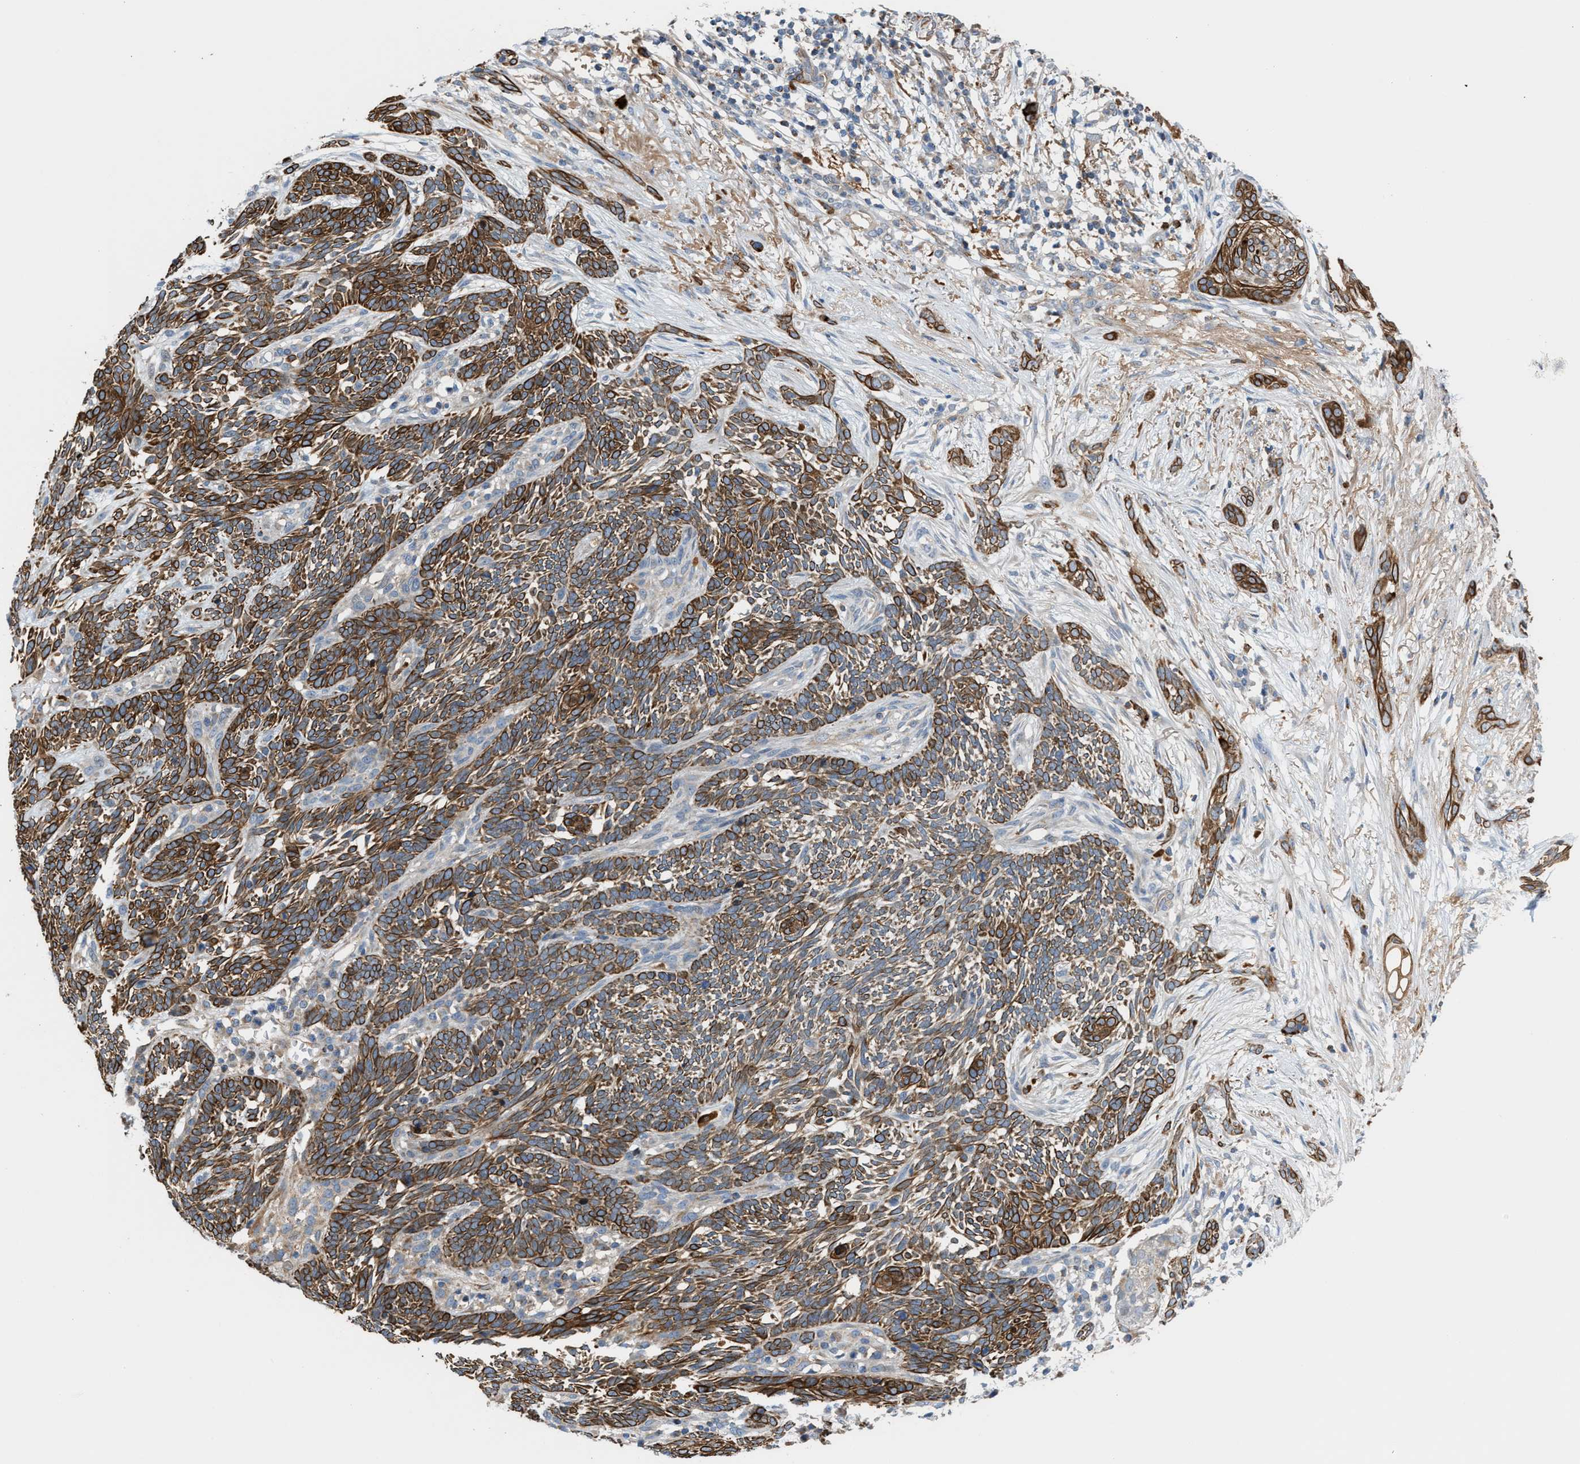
{"staining": {"intensity": "strong", "quantity": ">75%", "location": "cytoplasmic/membranous"}, "tissue": "skin cancer", "cell_type": "Tumor cells", "image_type": "cancer", "snomed": [{"axis": "morphology", "description": "Basal cell carcinoma"}, {"axis": "morphology", "description": "Adnexal tumor, benign"}, {"axis": "topography", "description": "Skin"}], "caption": "A photomicrograph of human benign adnexal tumor (skin) stained for a protein reveals strong cytoplasmic/membranous brown staining in tumor cells.", "gene": "PDCL", "patient": {"sex": "female", "age": 42}}